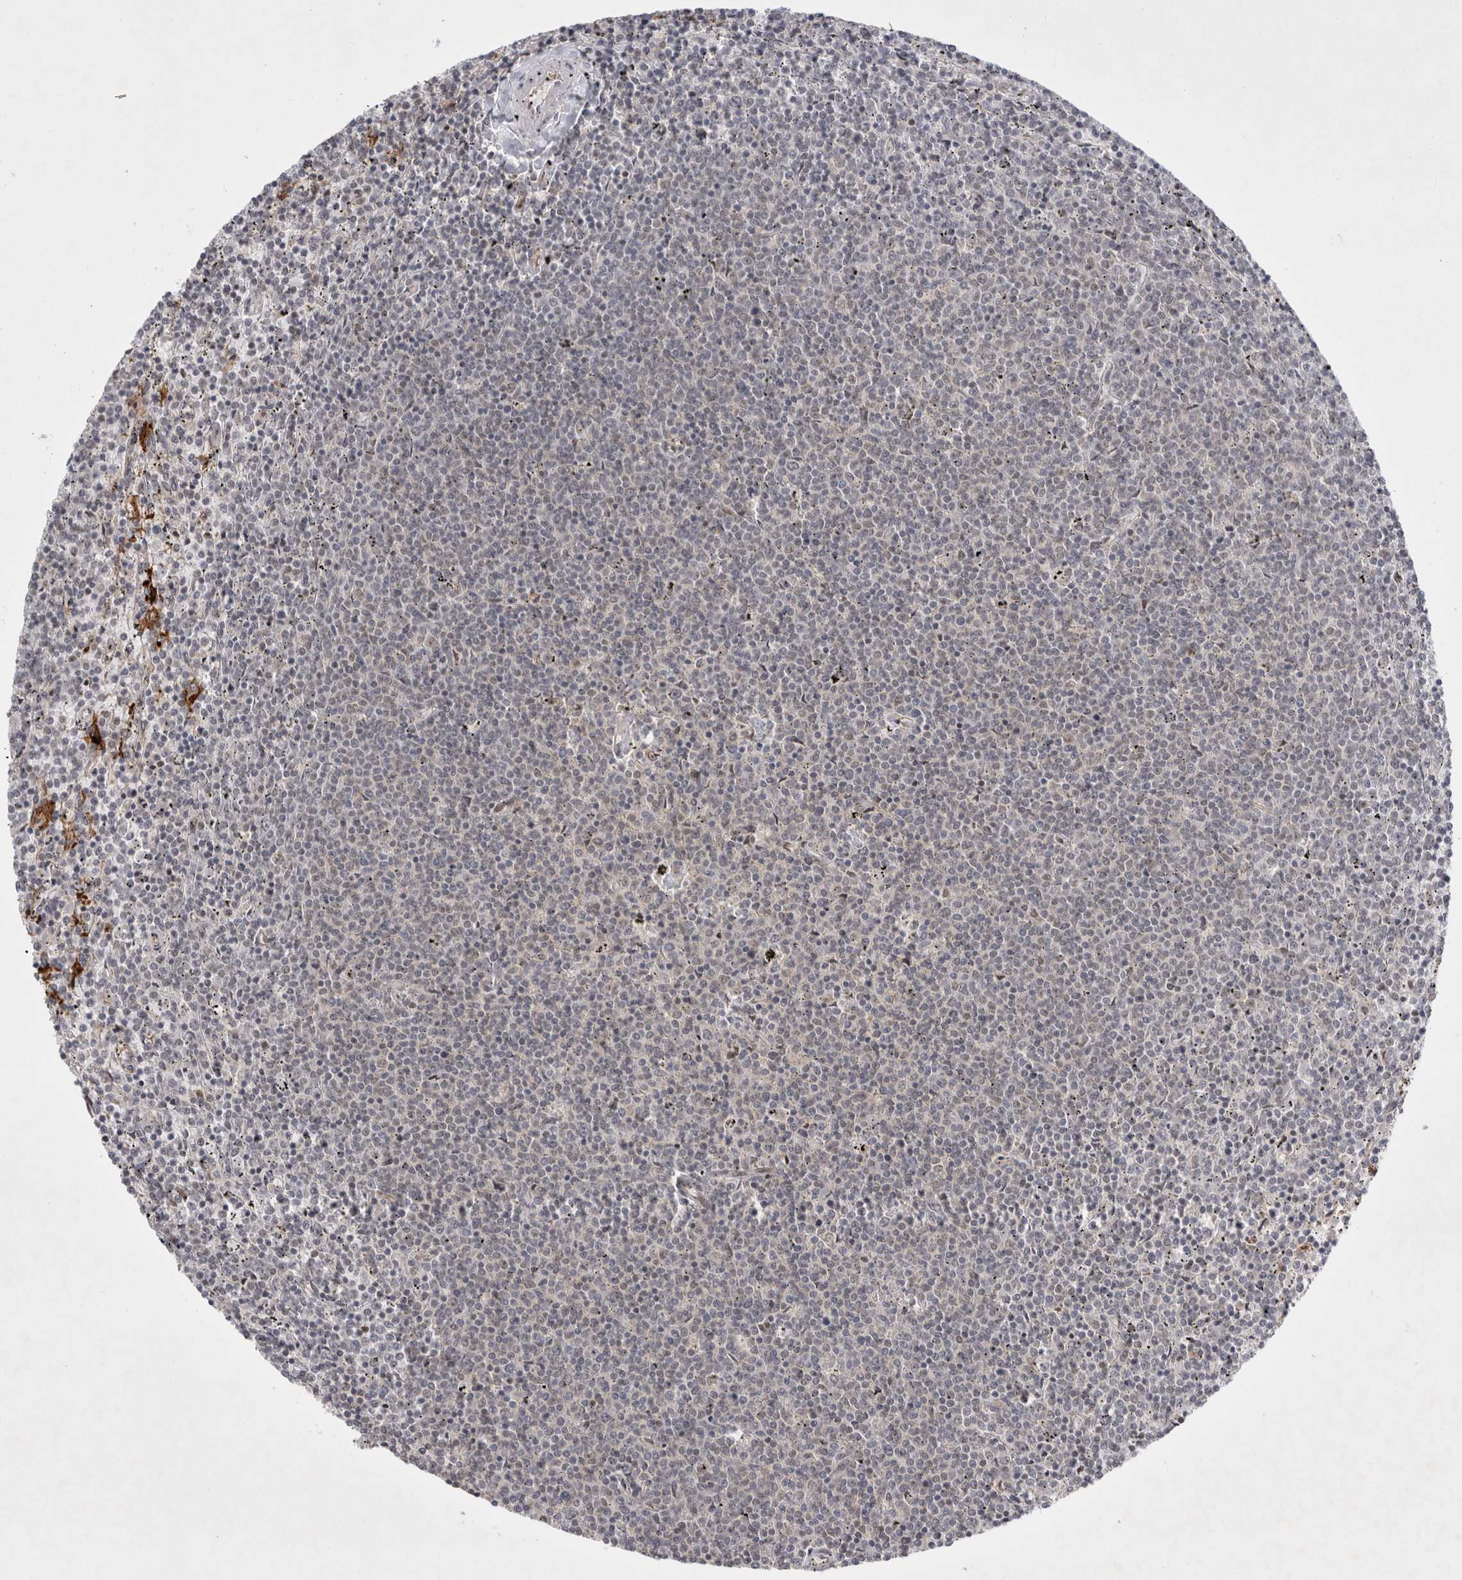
{"staining": {"intensity": "negative", "quantity": "none", "location": "none"}, "tissue": "lymphoma", "cell_type": "Tumor cells", "image_type": "cancer", "snomed": [{"axis": "morphology", "description": "Malignant lymphoma, non-Hodgkin's type, Low grade"}, {"axis": "topography", "description": "Spleen"}], "caption": "A histopathology image of lymphoma stained for a protein exhibits no brown staining in tumor cells.", "gene": "ZNF318", "patient": {"sex": "female", "age": 50}}